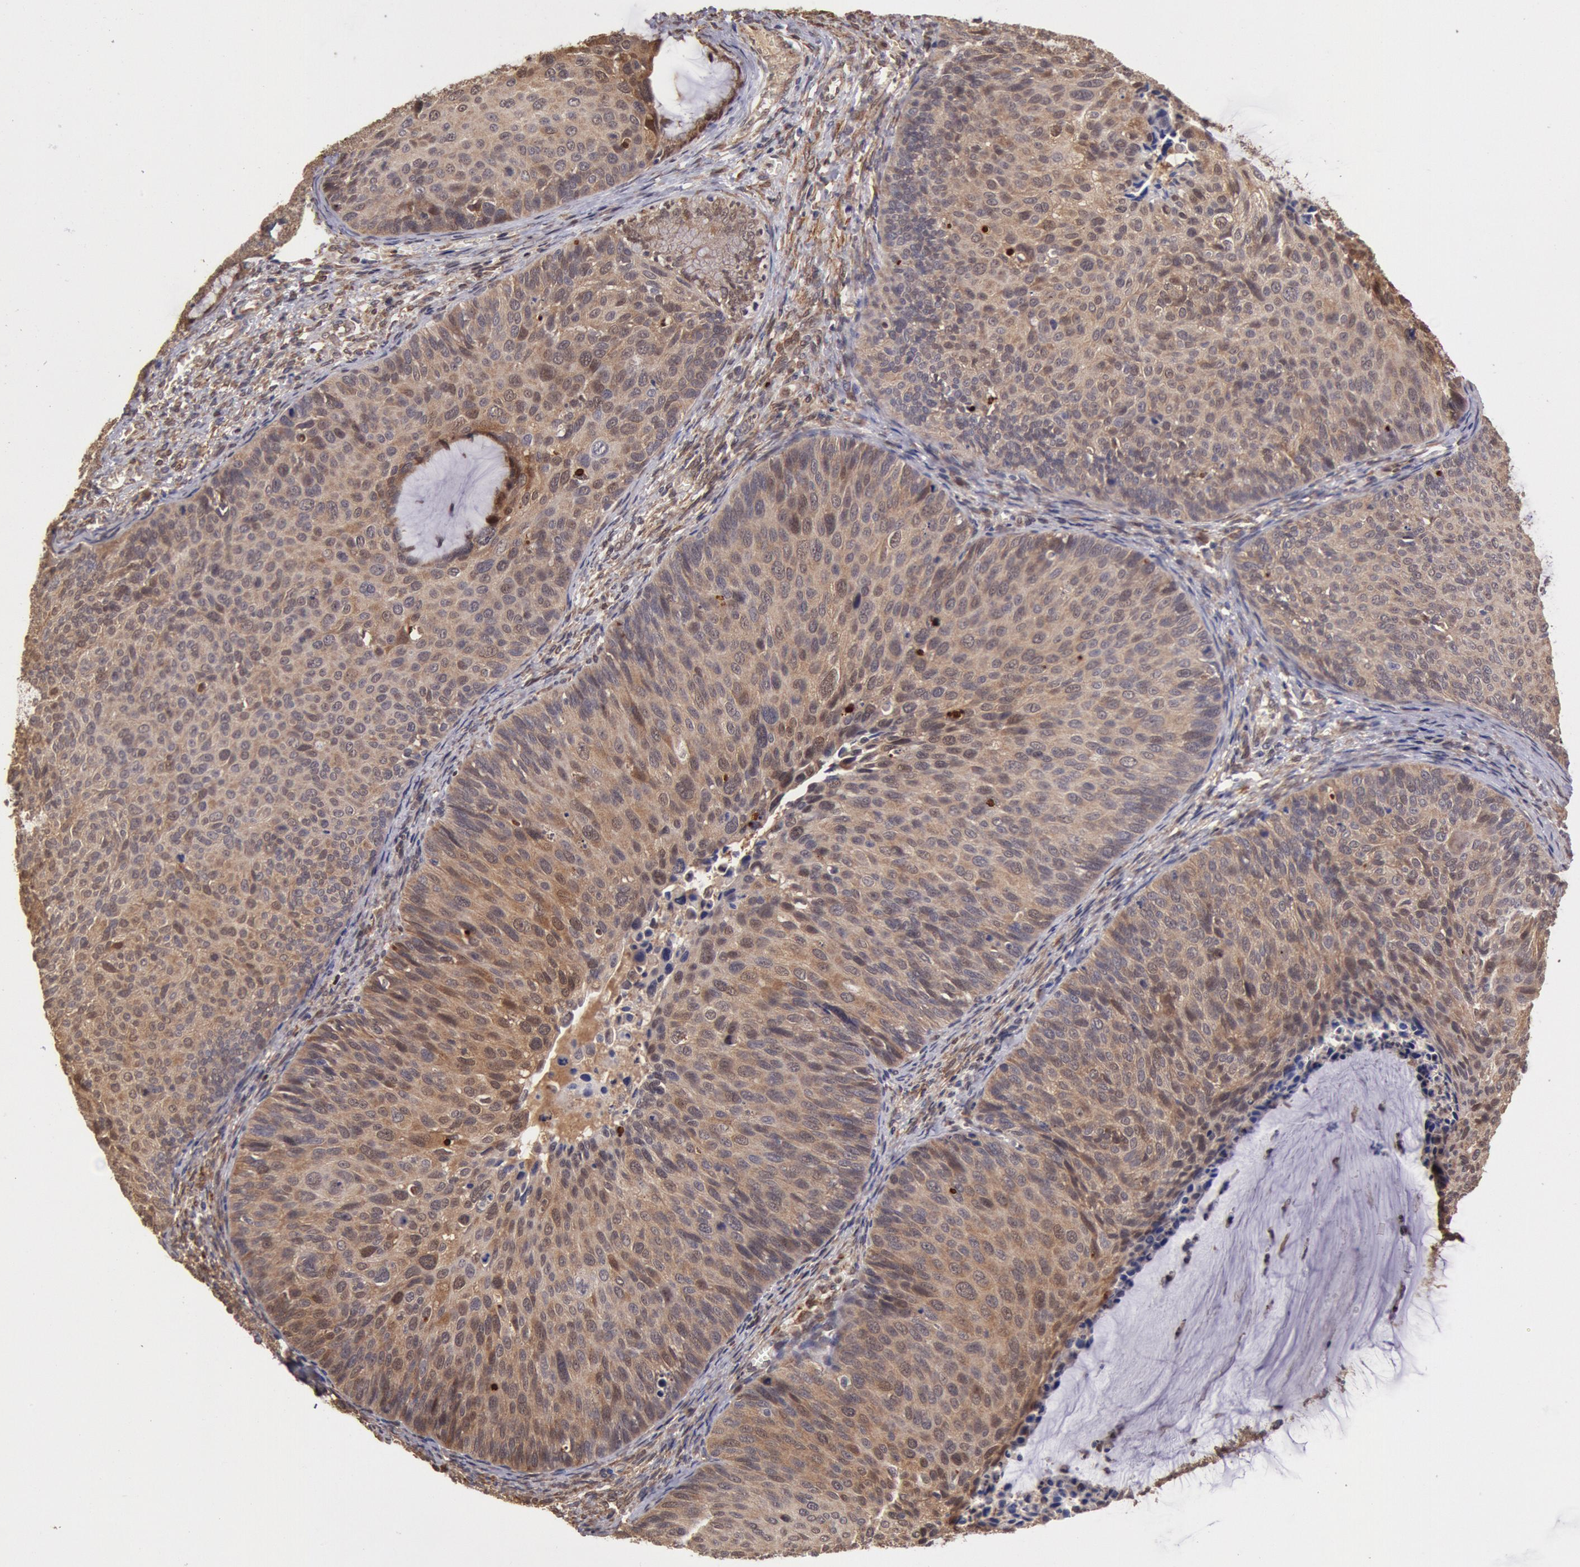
{"staining": {"intensity": "strong", "quantity": ">75%", "location": "cytoplasmic/membranous"}, "tissue": "cervical cancer", "cell_type": "Tumor cells", "image_type": "cancer", "snomed": [{"axis": "morphology", "description": "Squamous cell carcinoma, NOS"}, {"axis": "topography", "description": "Cervix"}], "caption": "Immunohistochemistry (IHC) photomicrograph of neoplastic tissue: cervical squamous cell carcinoma stained using immunohistochemistry exhibits high levels of strong protein expression localized specifically in the cytoplasmic/membranous of tumor cells, appearing as a cytoplasmic/membranous brown color.", "gene": "COMT", "patient": {"sex": "female", "age": 36}}